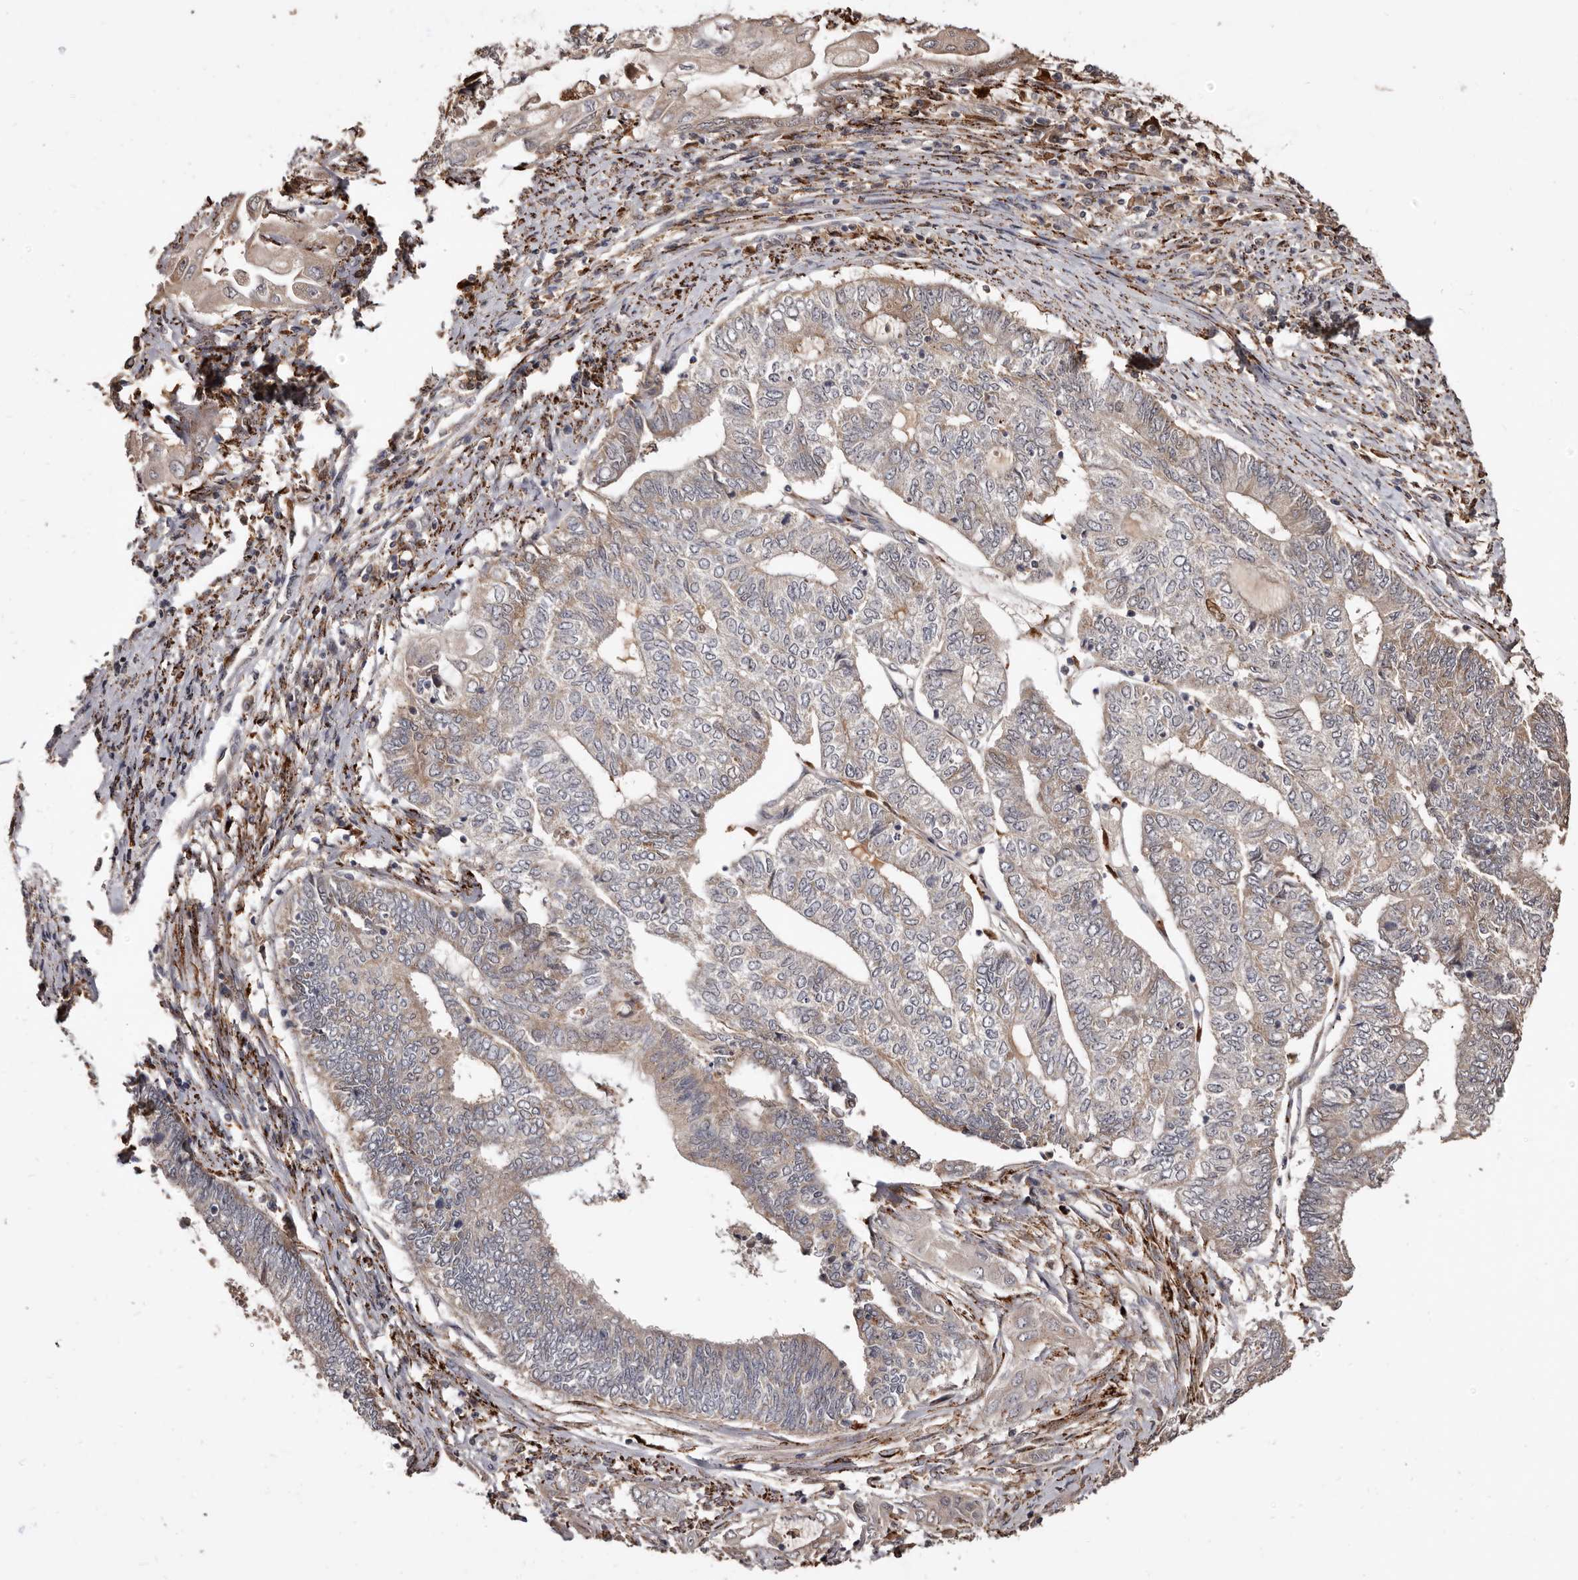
{"staining": {"intensity": "weak", "quantity": "25%-75%", "location": "cytoplasmic/membranous"}, "tissue": "endometrial cancer", "cell_type": "Tumor cells", "image_type": "cancer", "snomed": [{"axis": "morphology", "description": "Adenocarcinoma, NOS"}, {"axis": "topography", "description": "Uterus"}, {"axis": "topography", "description": "Endometrium"}], "caption": "Adenocarcinoma (endometrial) was stained to show a protein in brown. There is low levels of weak cytoplasmic/membranous positivity in approximately 25%-75% of tumor cells.", "gene": "AKAP7", "patient": {"sex": "female", "age": 70}}